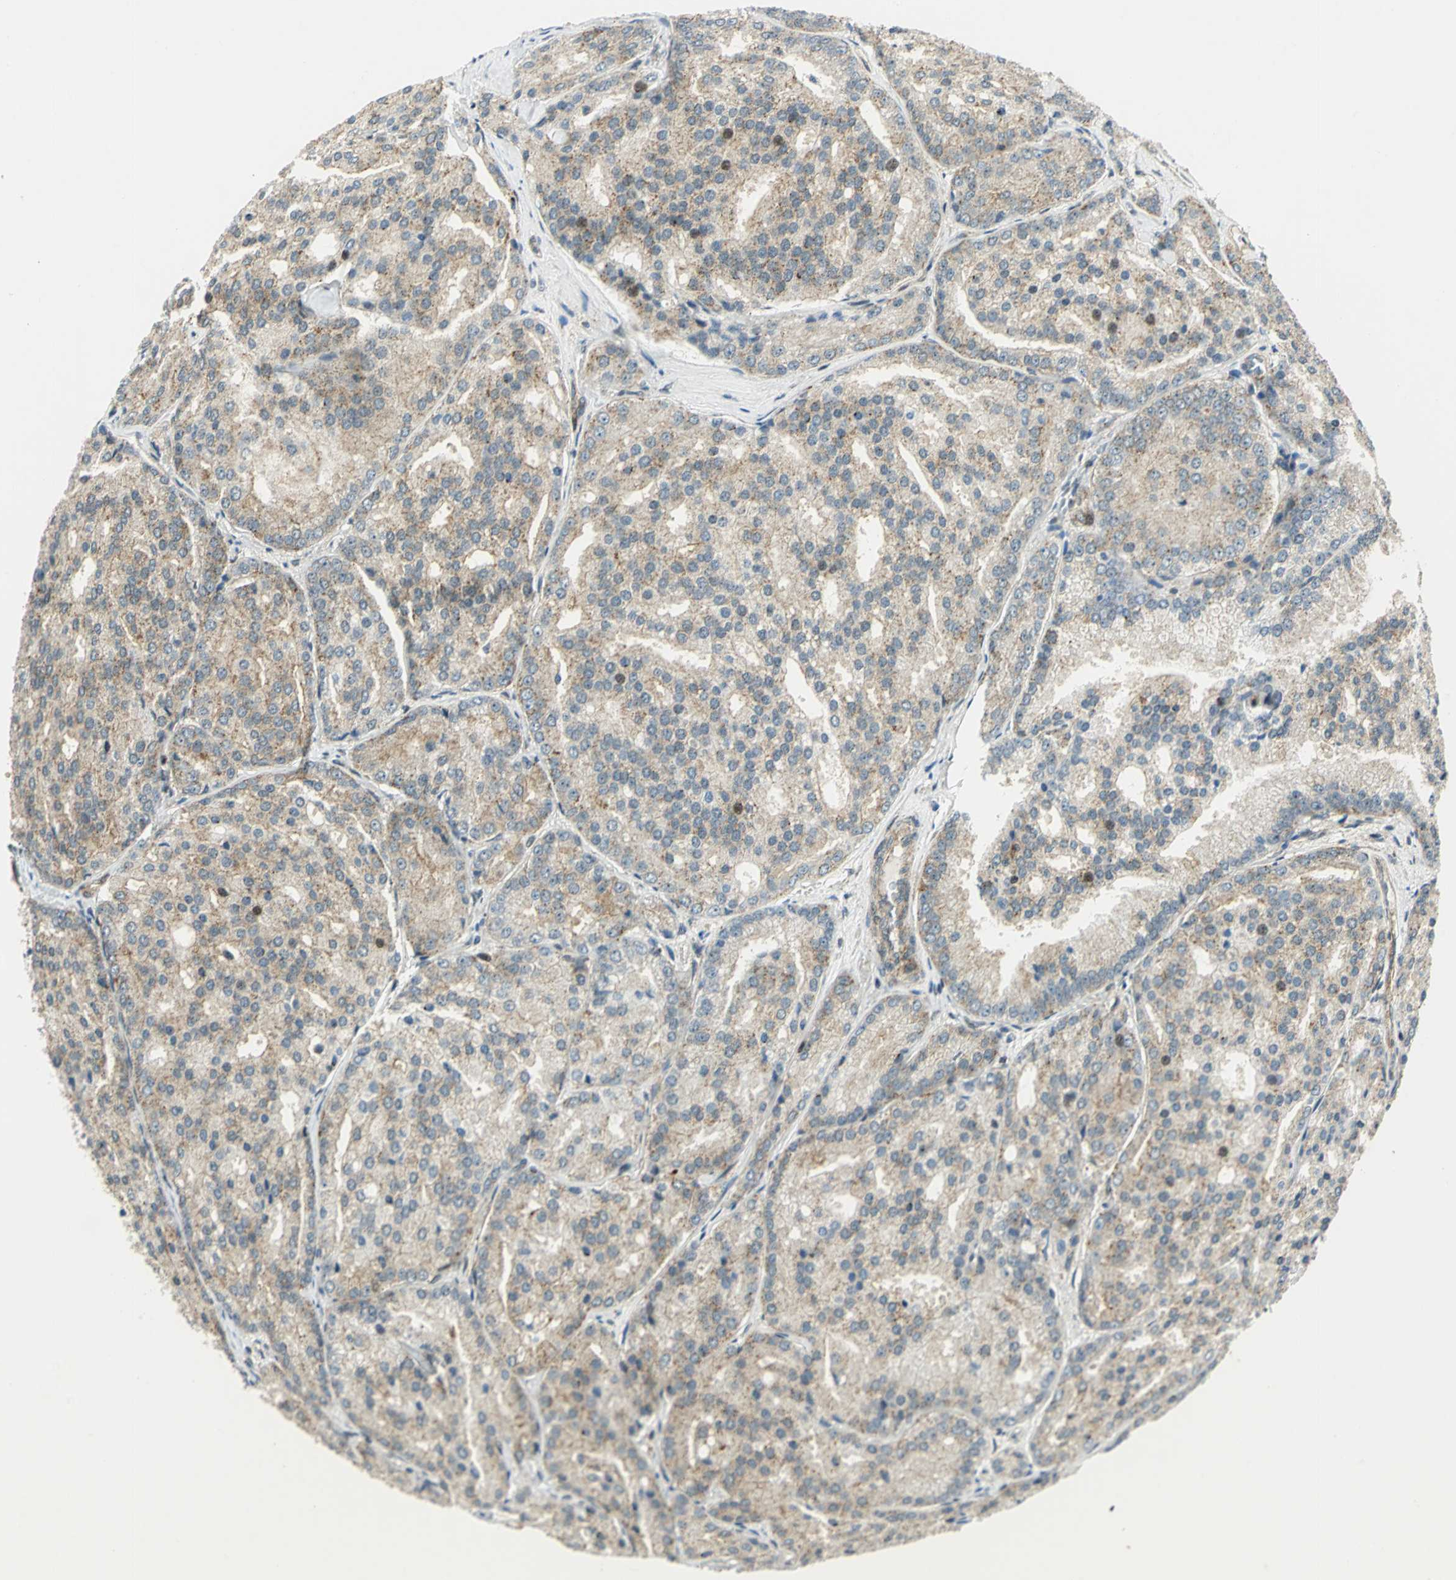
{"staining": {"intensity": "moderate", "quantity": ">75%", "location": "cytoplasmic/membranous"}, "tissue": "prostate cancer", "cell_type": "Tumor cells", "image_type": "cancer", "snomed": [{"axis": "morphology", "description": "Adenocarcinoma, High grade"}, {"axis": "topography", "description": "Prostate"}], "caption": "Immunohistochemical staining of prostate cancer demonstrates moderate cytoplasmic/membranous protein staining in about >75% of tumor cells.", "gene": "ATP6V1A", "patient": {"sex": "male", "age": 64}}